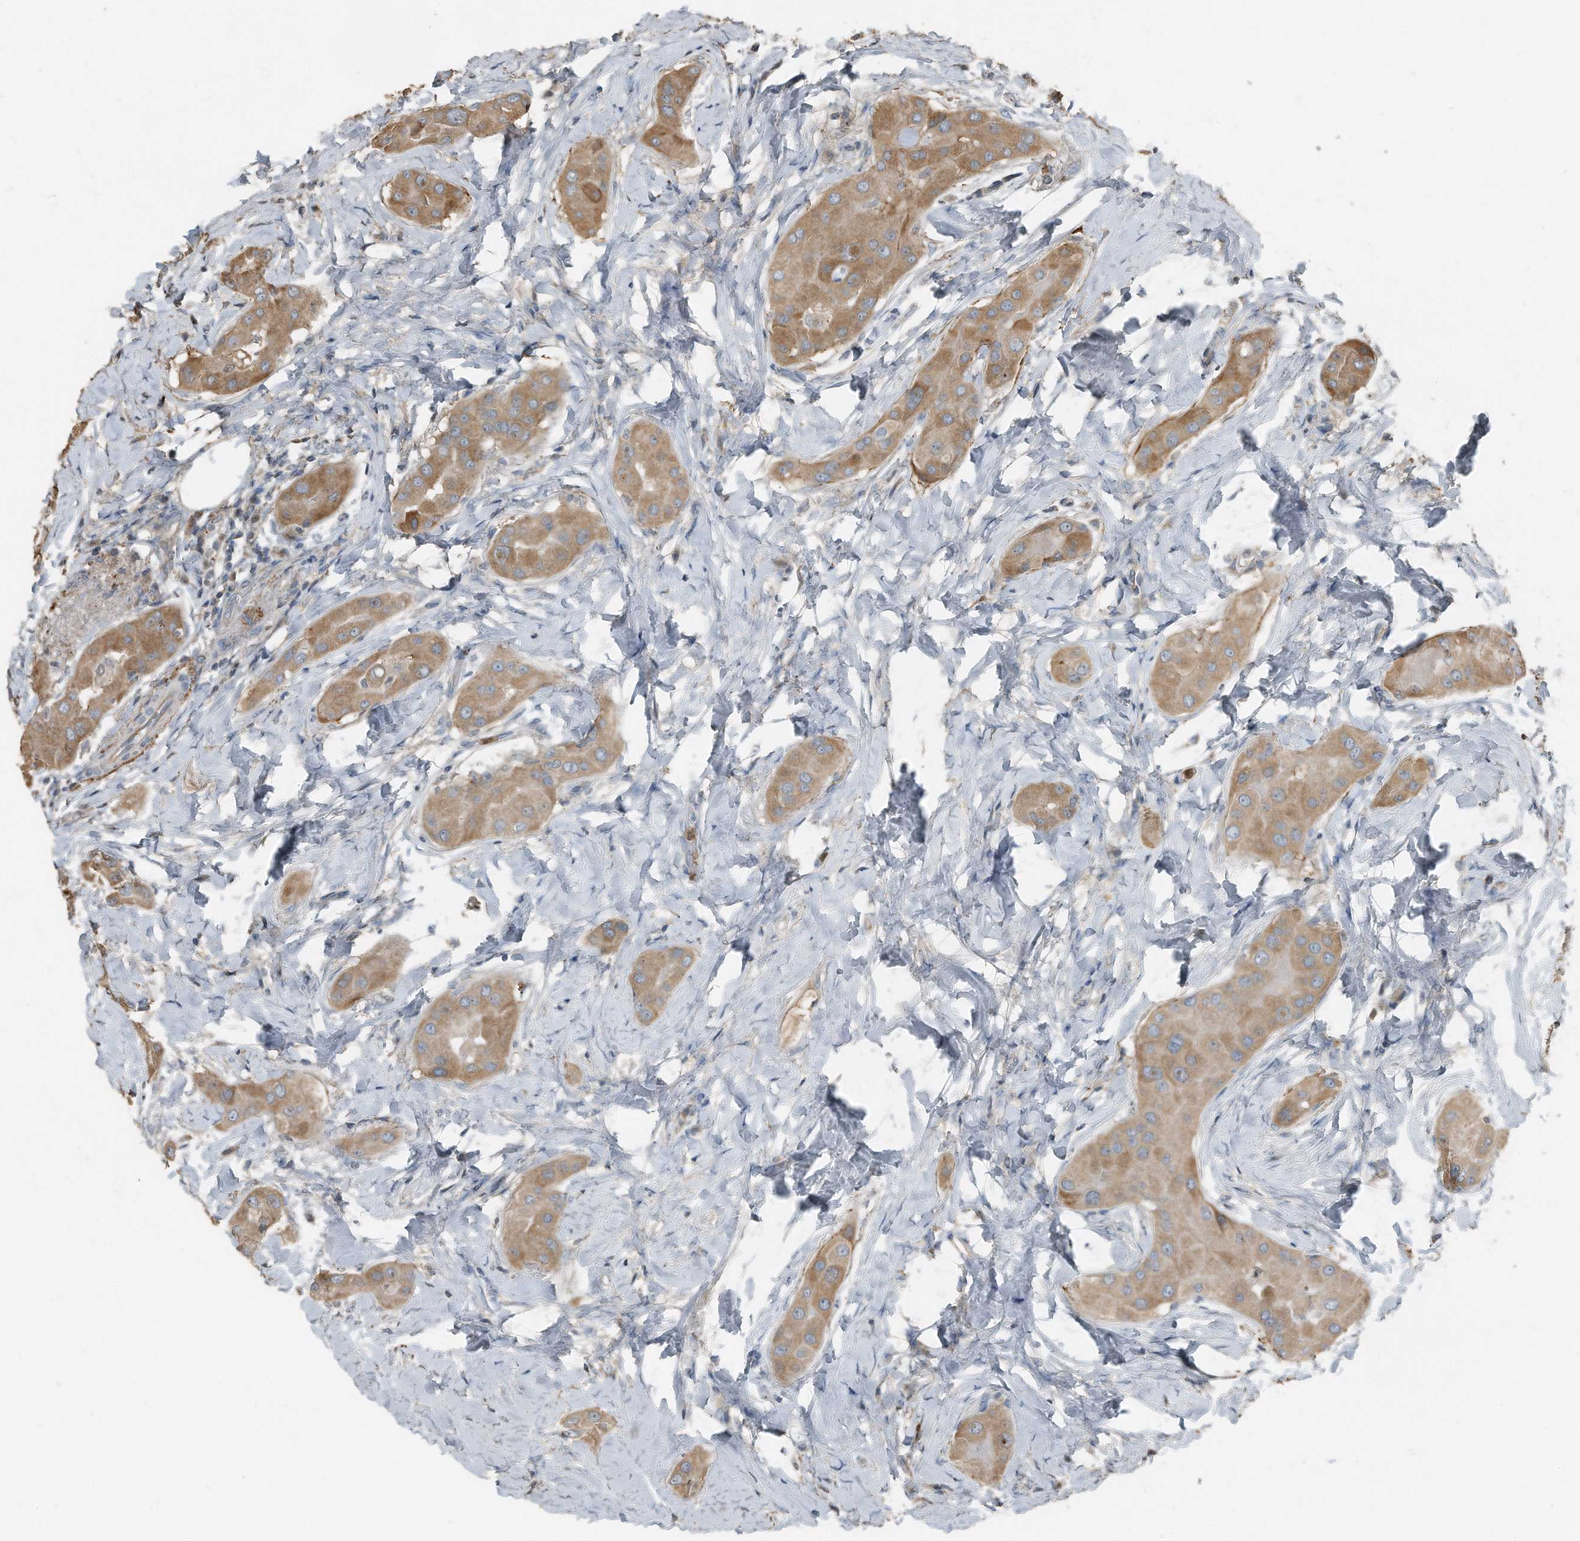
{"staining": {"intensity": "moderate", "quantity": ">75%", "location": "cytoplasmic/membranous"}, "tissue": "thyroid cancer", "cell_type": "Tumor cells", "image_type": "cancer", "snomed": [{"axis": "morphology", "description": "Papillary adenocarcinoma, NOS"}, {"axis": "topography", "description": "Thyroid gland"}], "caption": "IHC (DAB) staining of thyroid papillary adenocarcinoma shows moderate cytoplasmic/membranous protein positivity in about >75% of tumor cells. (Brightfield microscopy of DAB IHC at high magnification).", "gene": "C9", "patient": {"sex": "male", "age": 33}}